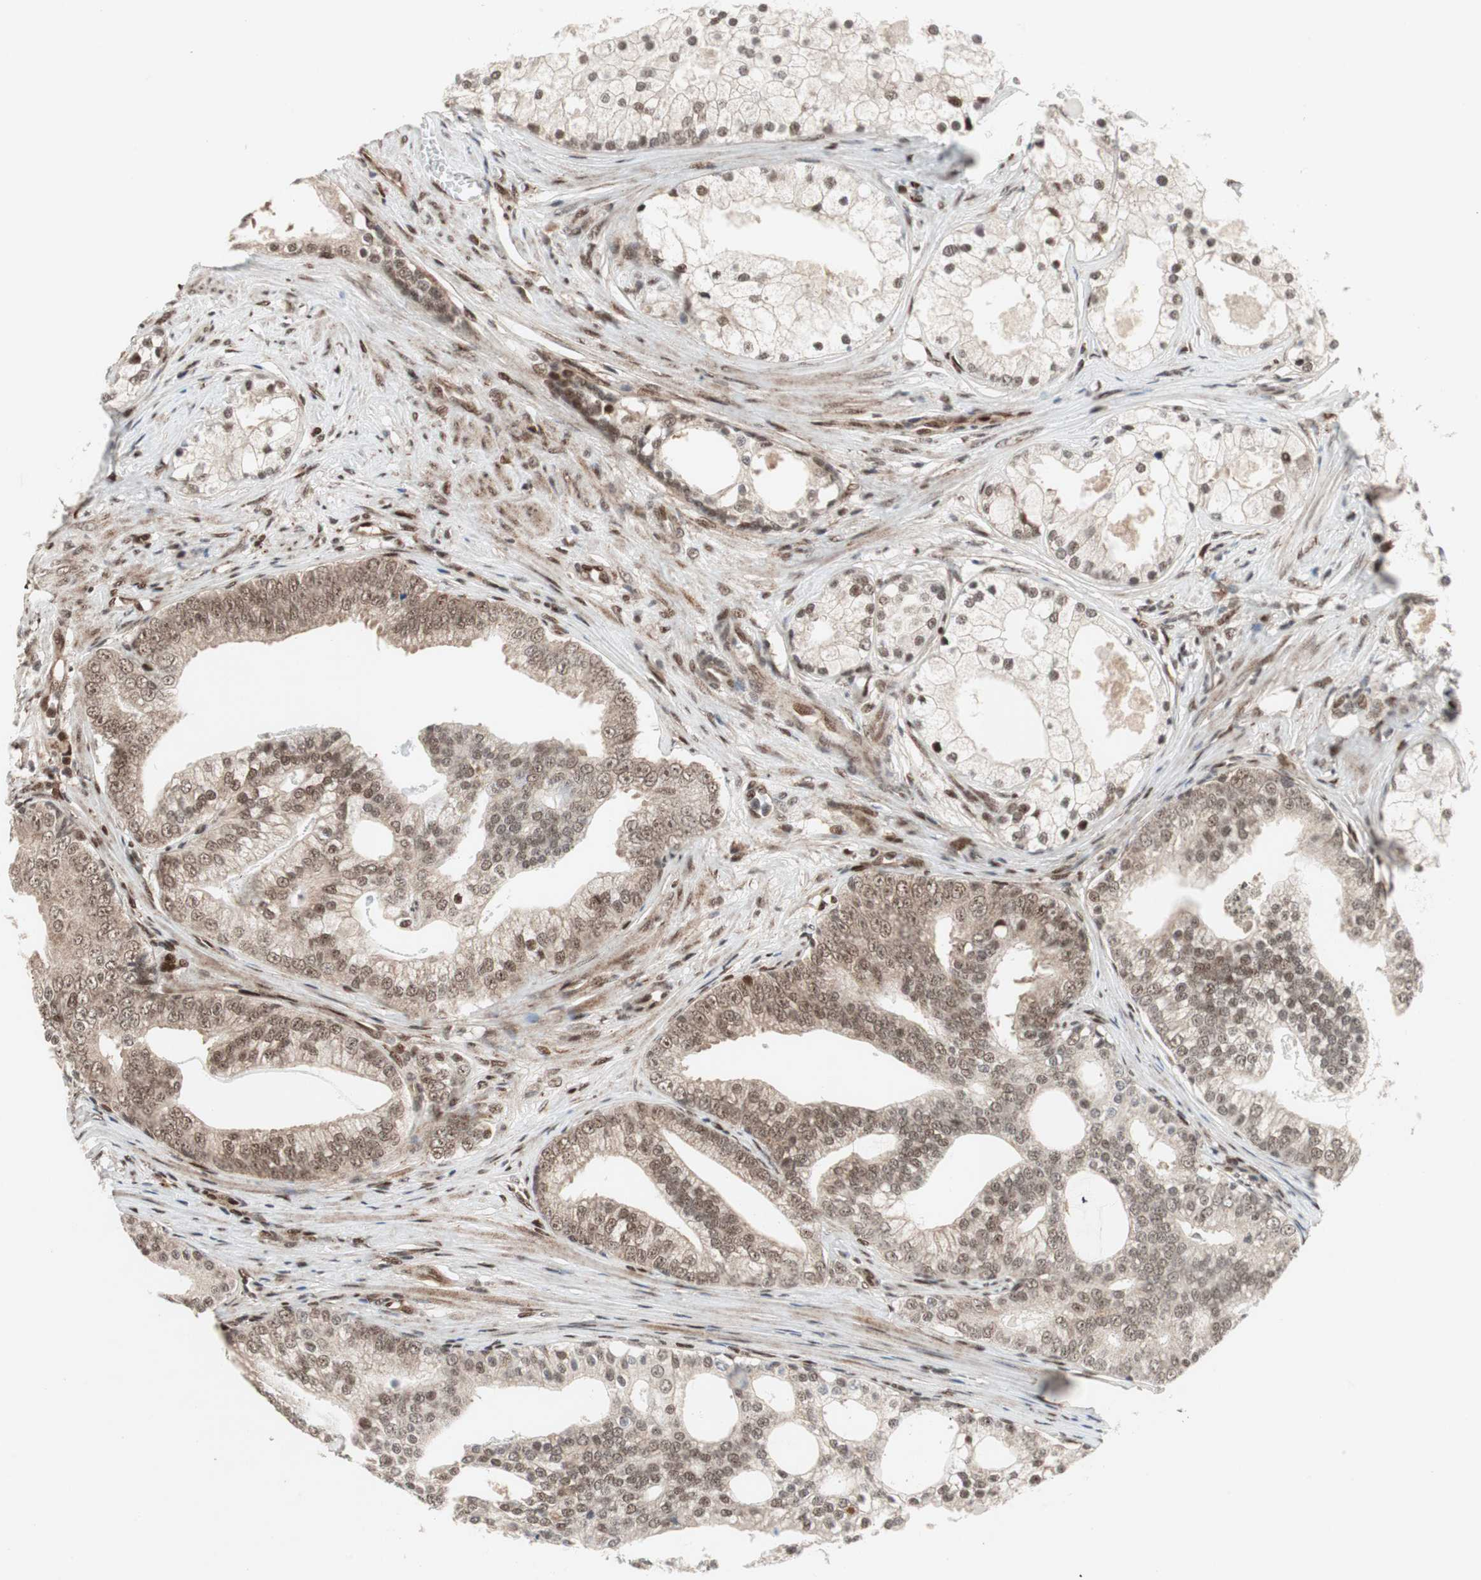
{"staining": {"intensity": "moderate", "quantity": ">75%", "location": "nuclear"}, "tissue": "prostate cancer", "cell_type": "Tumor cells", "image_type": "cancer", "snomed": [{"axis": "morphology", "description": "Adenocarcinoma, Low grade"}, {"axis": "topography", "description": "Prostate"}], "caption": "Moderate nuclear protein positivity is present in approximately >75% of tumor cells in prostate adenocarcinoma (low-grade).", "gene": "TCF12", "patient": {"sex": "male", "age": 58}}